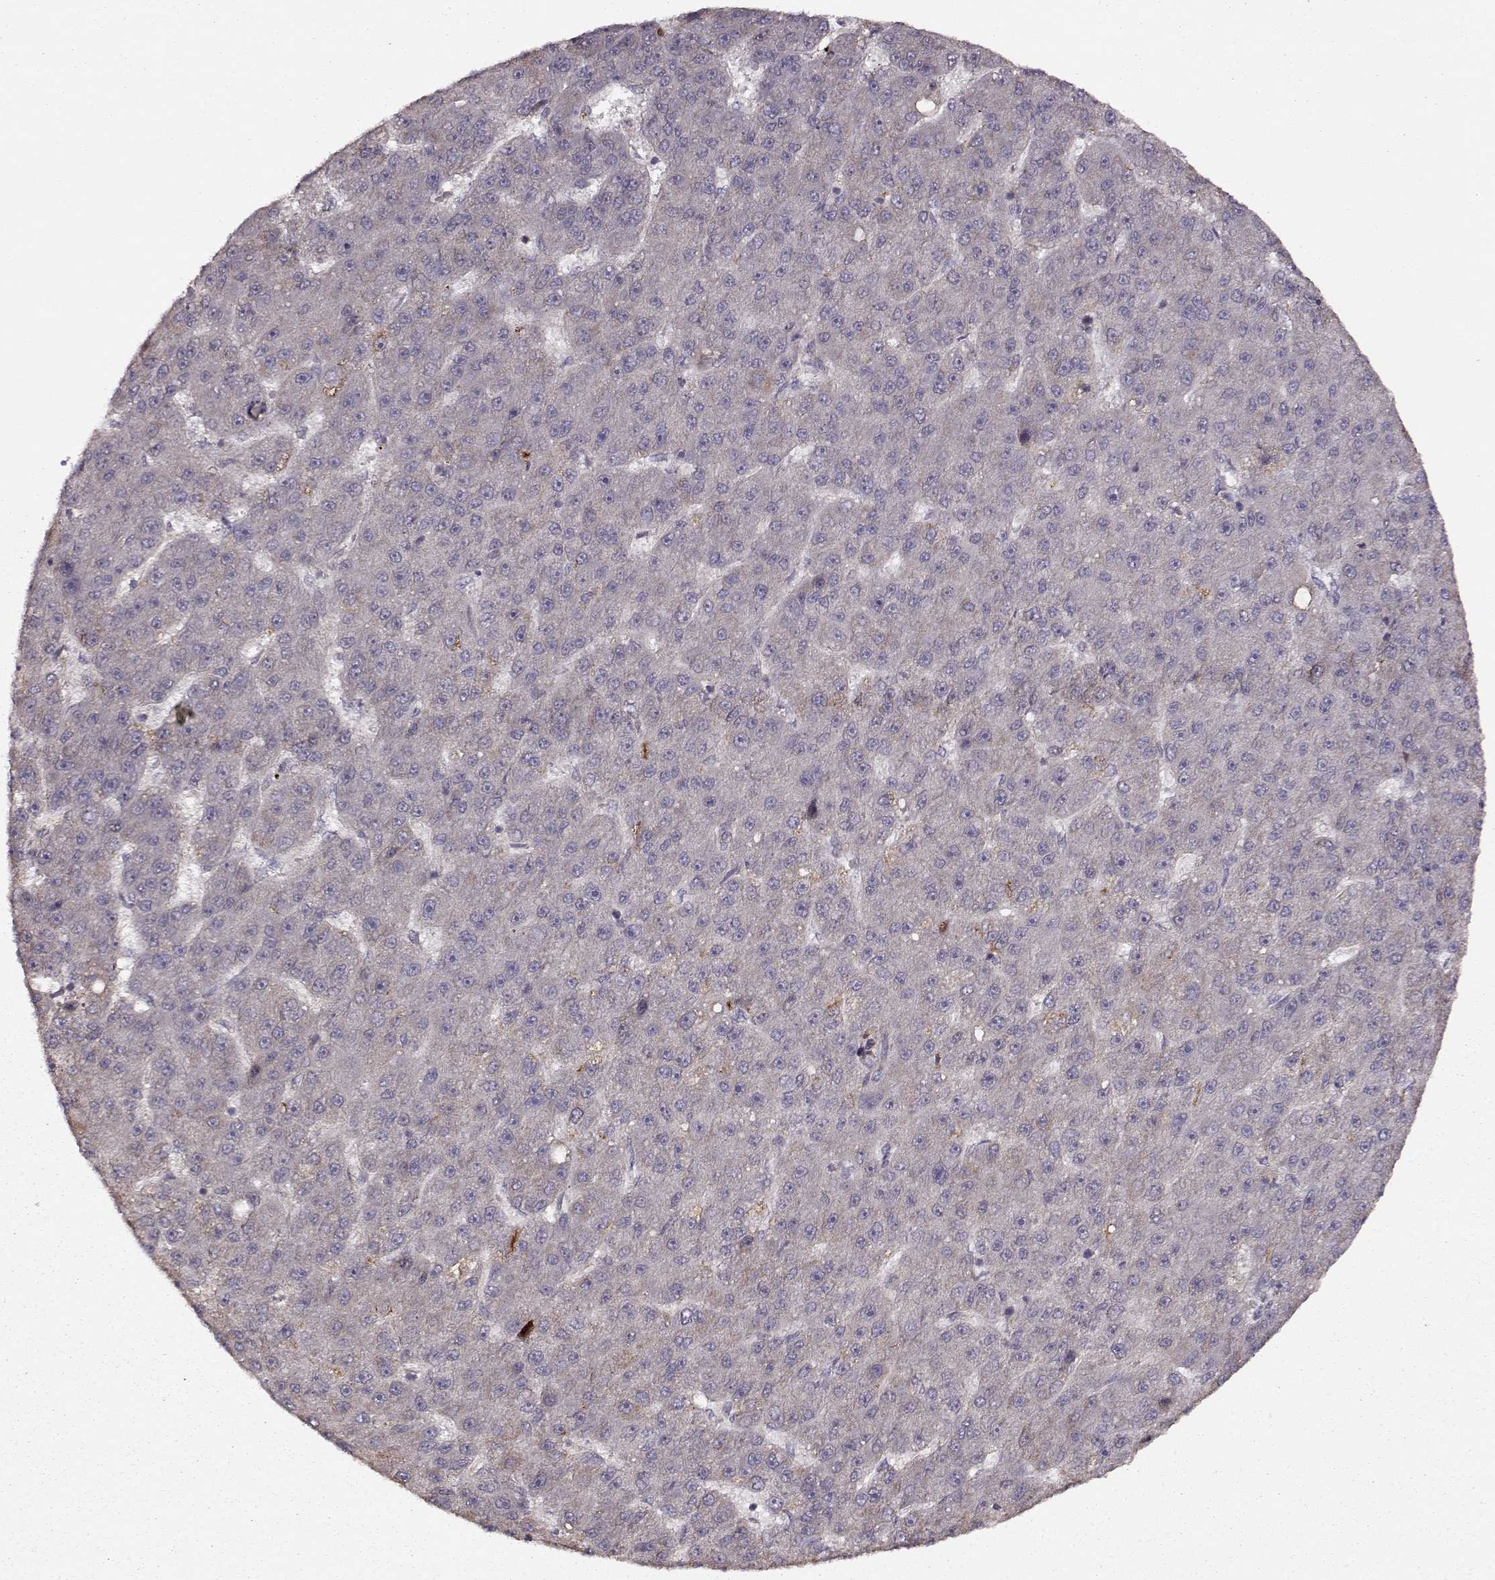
{"staining": {"intensity": "moderate", "quantity": "<25%", "location": "cytoplasmic/membranous"}, "tissue": "liver cancer", "cell_type": "Tumor cells", "image_type": "cancer", "snomed": [{"axis": "morphology", "description": "Carcinoma, Hepatocellular, NOS"}, {"axis": "topography", "description": "Liver"}], "caption": "Liver cancer was stained to show a protein in brown. There is low levels of moderate cytoplasmic/membranous positivity in about <25% of tumor cells.", "gene": "CMTM3", "patient": {"sex": "male", "age": 67}}